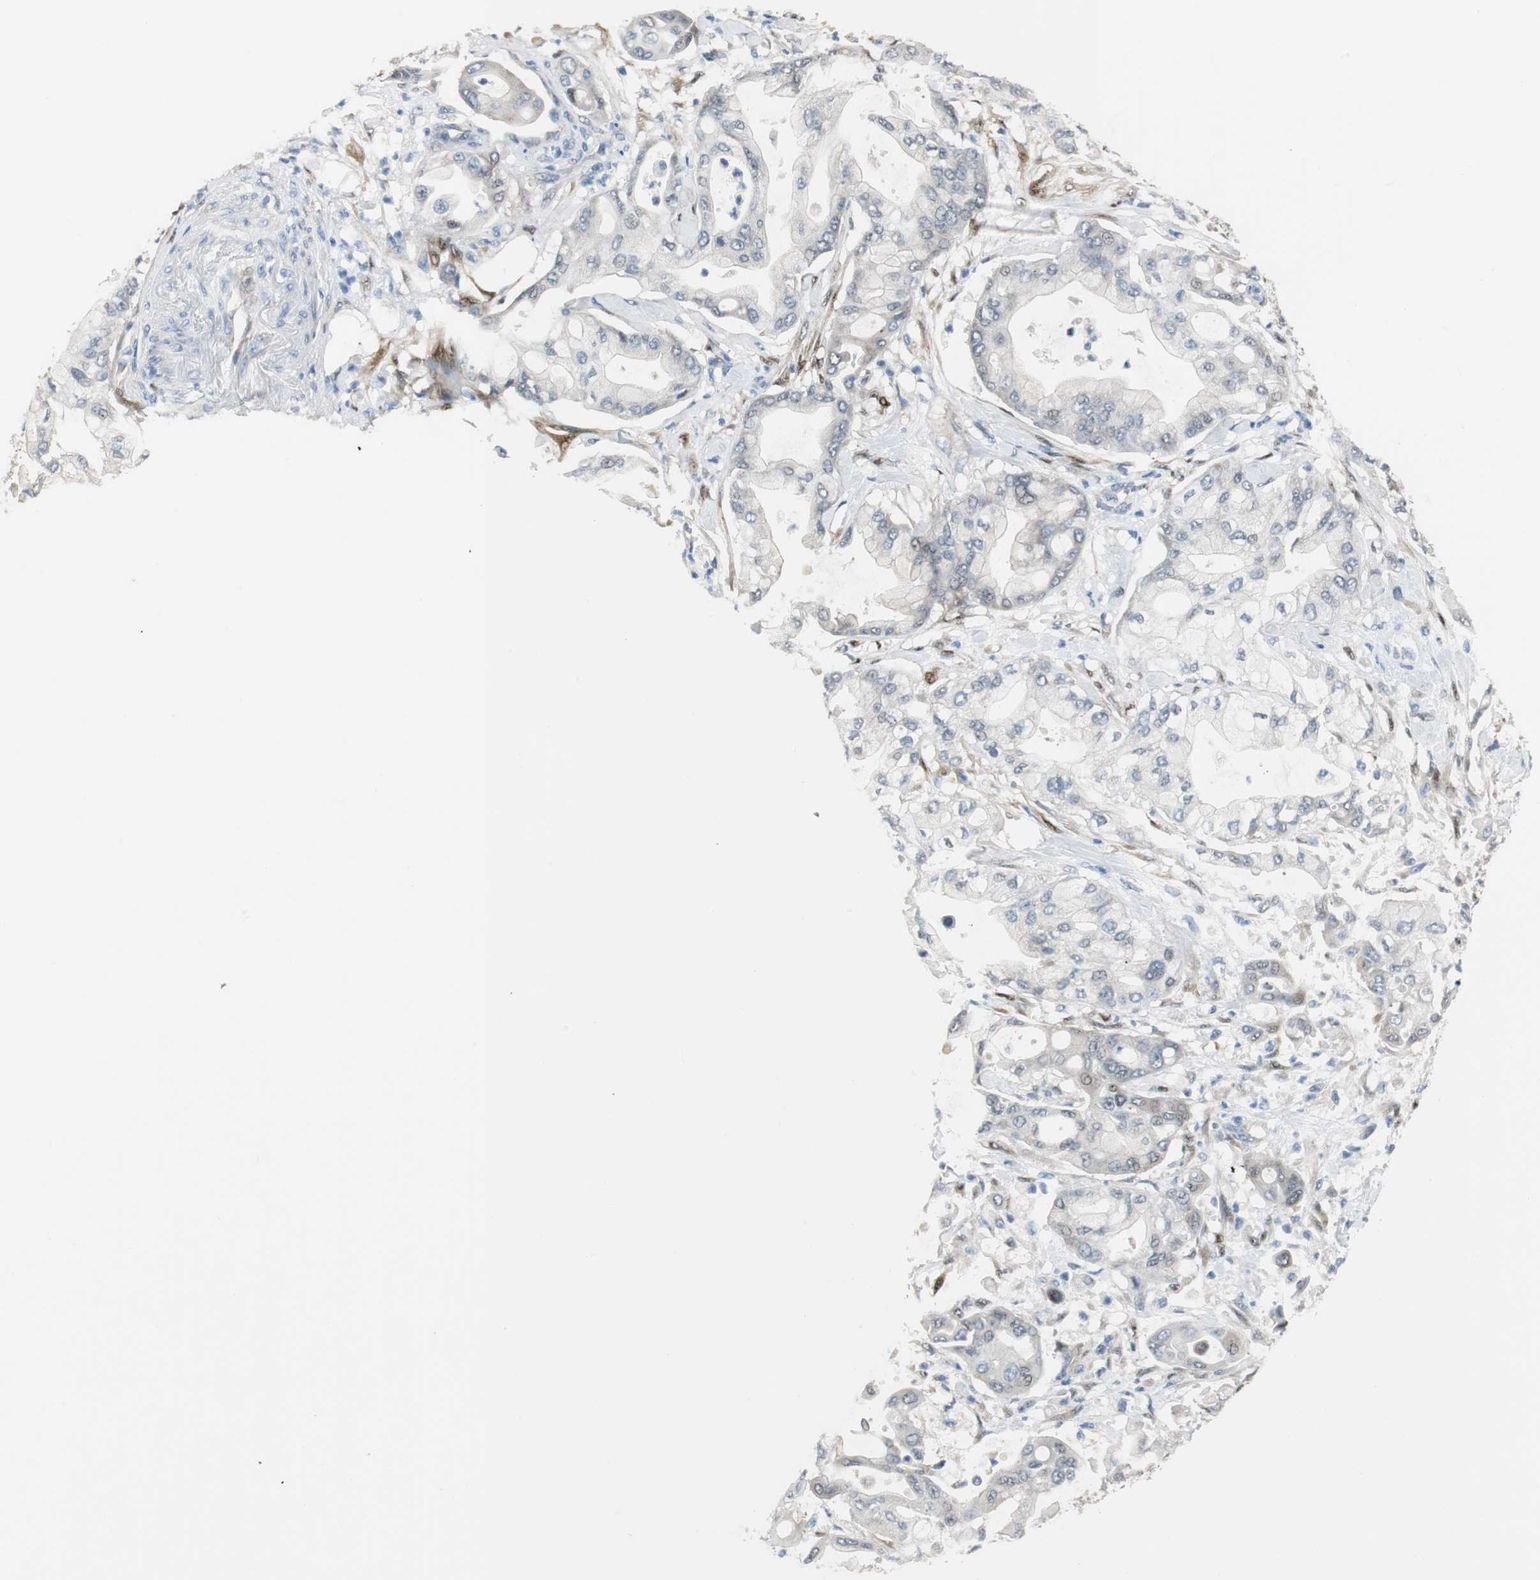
{"staining": {"intensity": "negative", "quantity": "none", "location": "none"}, "tissue": "pancreatic cancer", "cell_type": "Tumor cells", "image_type": "cancer", "snomed": [{"axis": "morphology", "description": "Adenocarcinoma, NOS"}, {"axis": "morphology", "description": "Adenocarcinoma, metastatic, NOS"}, {"axis": "topography", "description": "Lymph node"}, {"axis": "topography", "description": "Pancreas"}, {"axis": "topography", "description": "Duodenum"}], "caption": "IHC of human pancreatic cancer (adenocarcinoma) displays no expression in tumor cells.", "gene": "FHL2", "patient": {"sex": "female", "age": 64}}